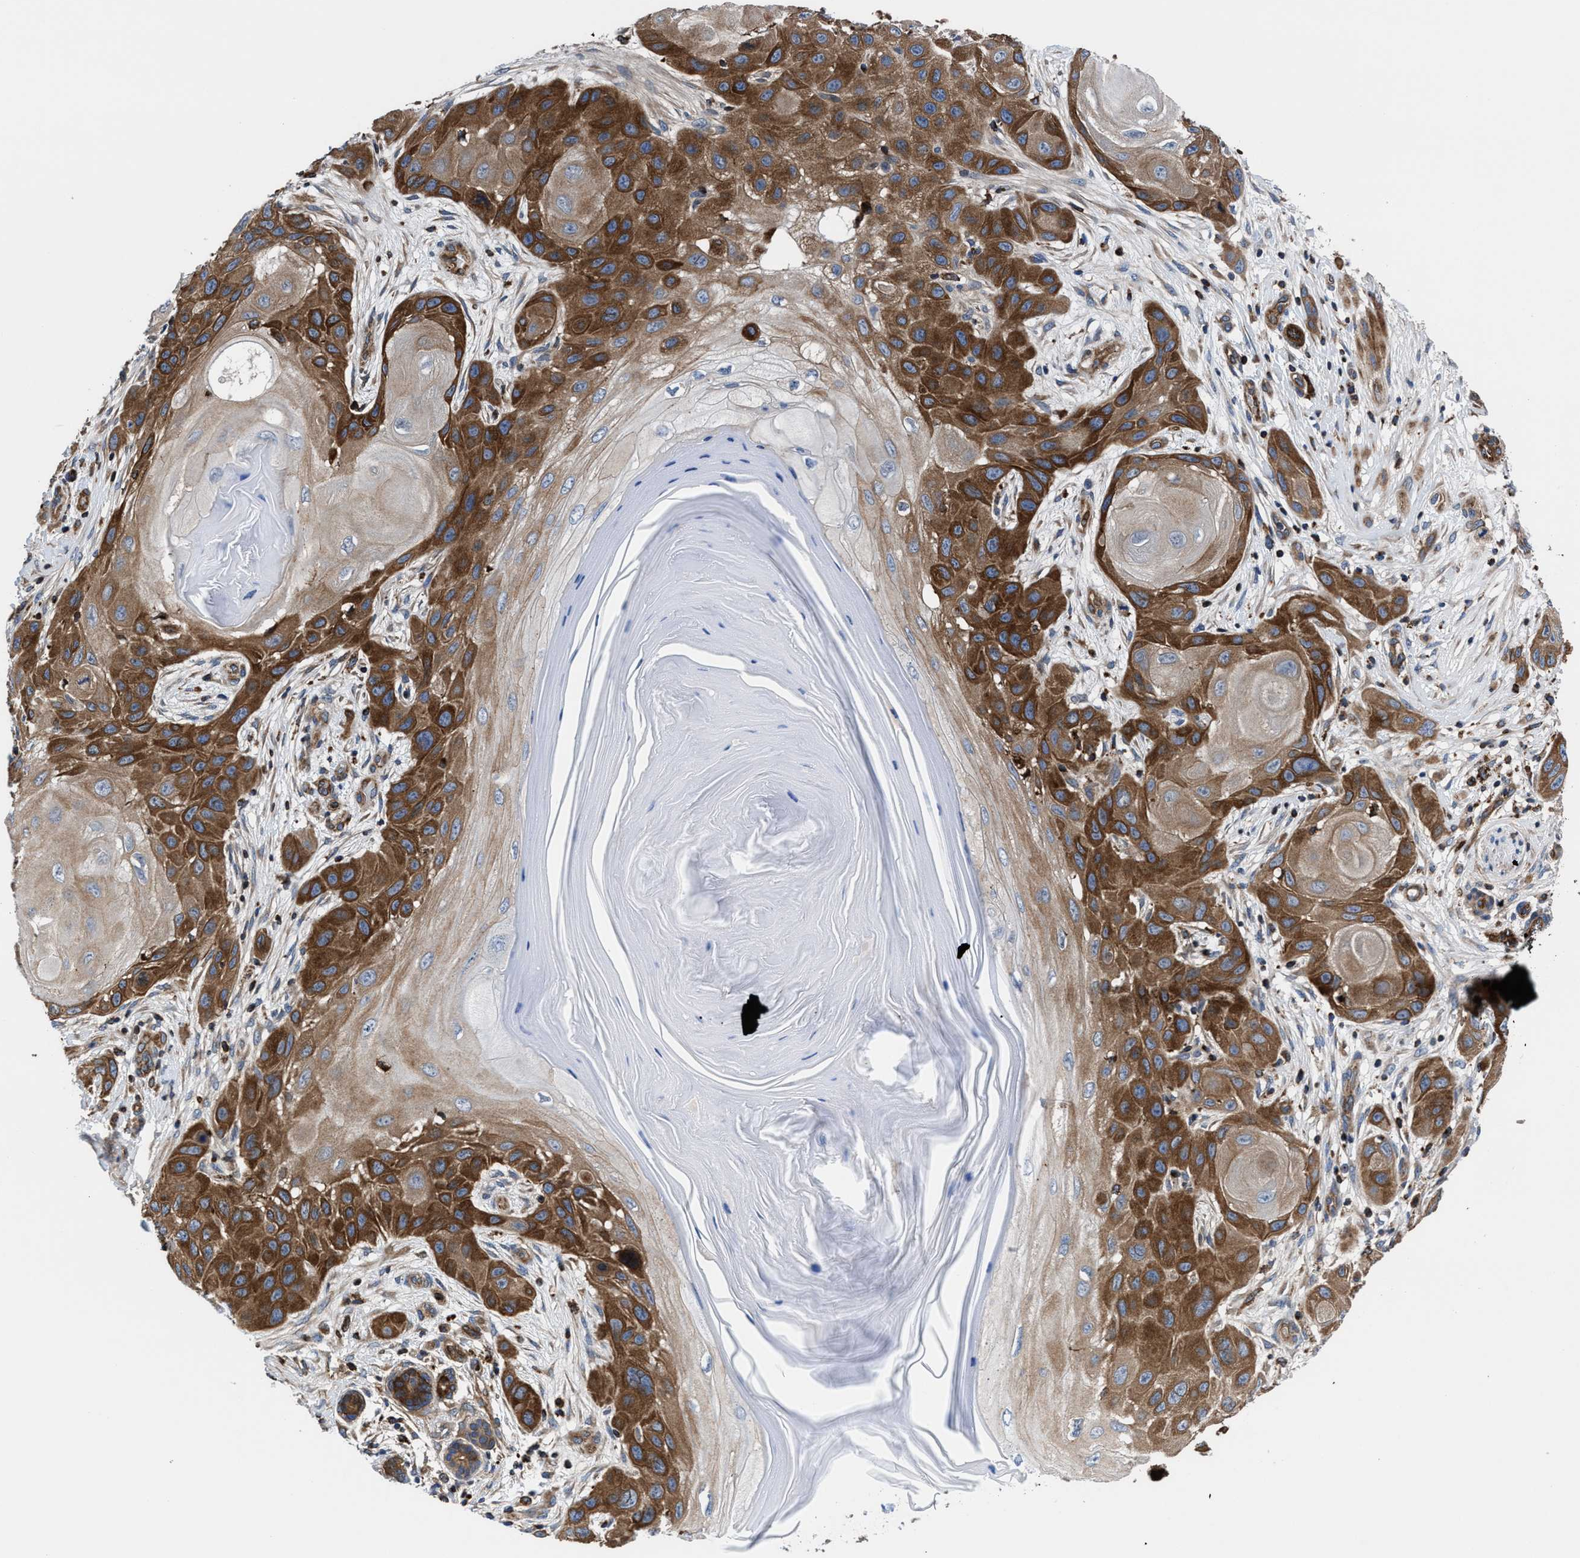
{"staining": {"intensity": "strong", "quantity": "25%-75%", "location": "cytoplasmic/membranous"}, "tissue": "skin cancer", "cell_type": "Tumor cells", "image_type": "cancer", "snomed": [{"axis": "morphology", "description": "Squamous cell carcinoma, NOS"}, {"axis": "topography", "description": "Skin"}], "caption": "Skin cancer (squamous cell carcinoma) stained for a protein (brown) shows strong cytoplasmic/membranous positive staining in approximately 25%-75% of tumor cells.", "gene": "PRR15L", "patient": {"sex": "female", "age": 96}}